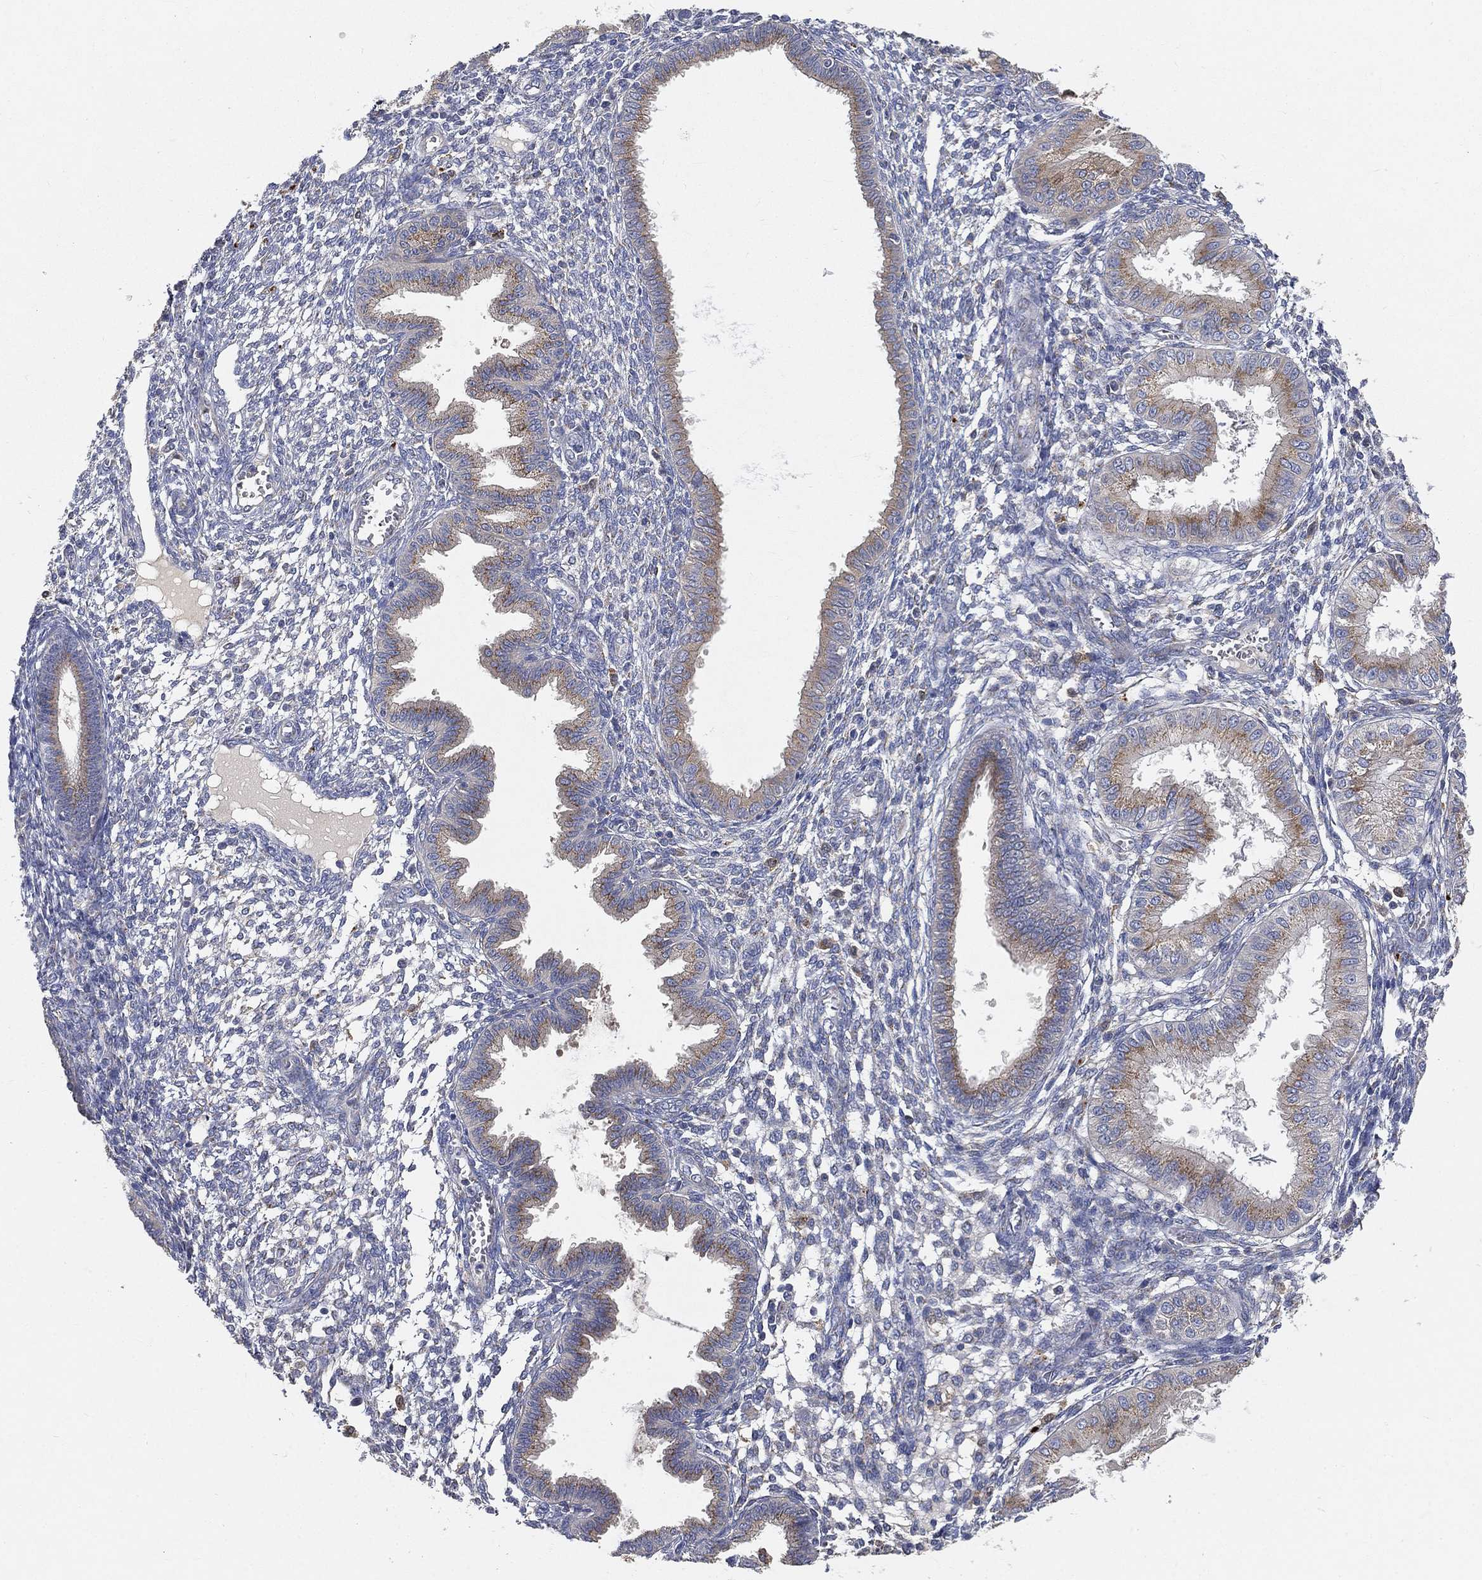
{"staining": {"intensity": "negative", "quantity": "none", "location": "none"}, "tissue": "endometrium", "cell_type": "Cells in endometrial stroma", "image_type": "normal", "snomed": [{"axis": "morphology", "description": "Normal tissue, NOS"}, {"axis": "topography", "description": "Endometrium"}], "caption": "Immunohistochemistry (IHC) of unremarkable endometrium exhibits no staining in cells in endometrial stroma. (Brightfield microscopy of DAB (3,3'-diaminobenzidine) immunohistochemistry at high magnification).", "gene": "CTSL", "patient": {"sex": "female", "age": 43}}